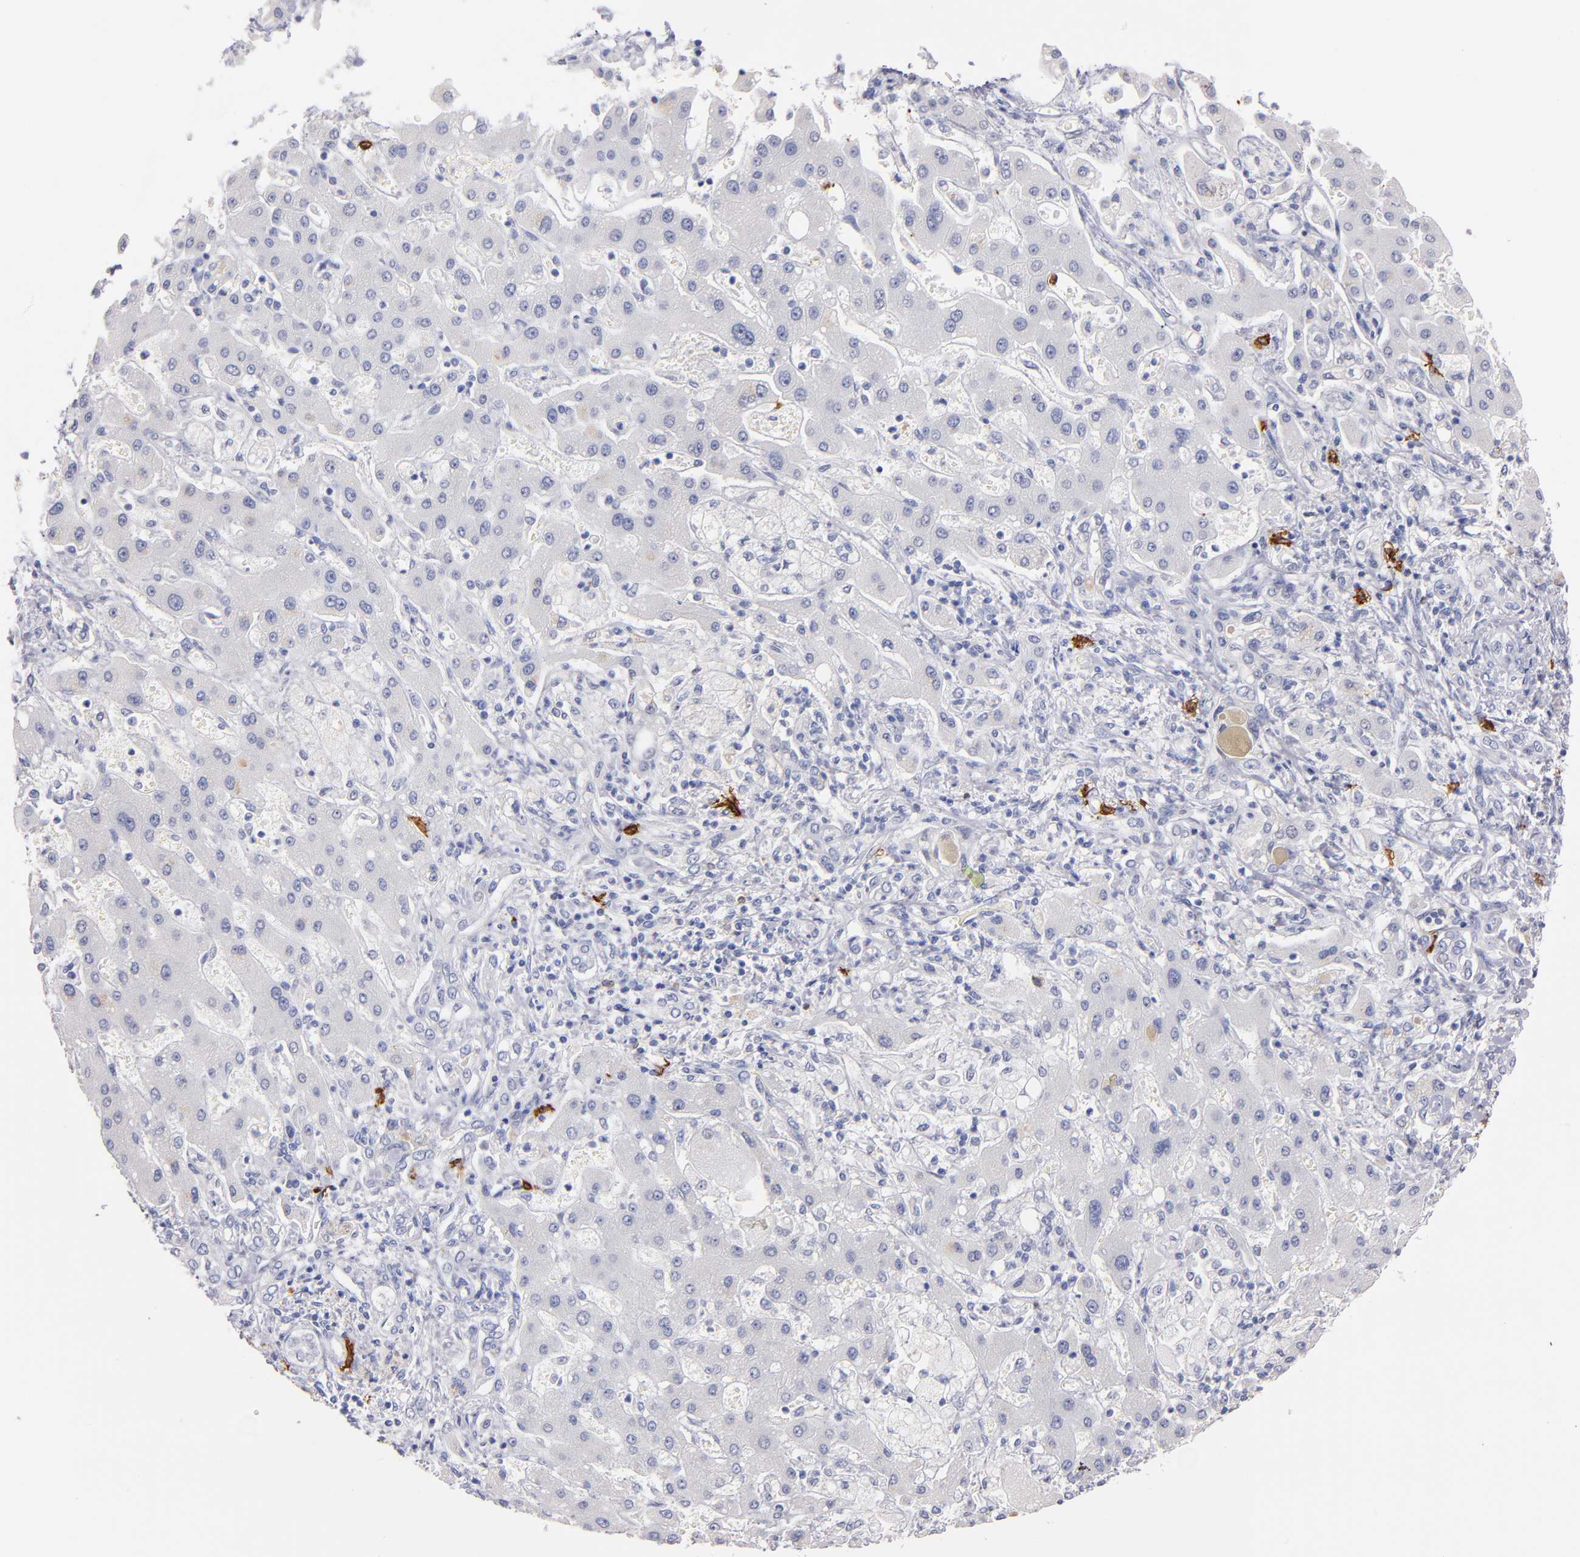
{"staining": {"intensity": "negative", "quantity": "none", "location": "none"}, "tissue": "liver cancer", "cell_type": "Tumor cells", "image_type": "cancer", "snomed": [{"axis": "morphology", "description": "Cholangiocarcinoma"}, {"axis": "topography", "description": "Liver"}], "caption": "A high-resolution image shows IHC staining of liver cancer, which demonstrates no significant staining in tumor cells. The staining is performed using DAB brown chromogen with nuclei counter-stained in using hematoxylin.", "gene": "KIT", "patient": {"sex": "male", "age": 50}}